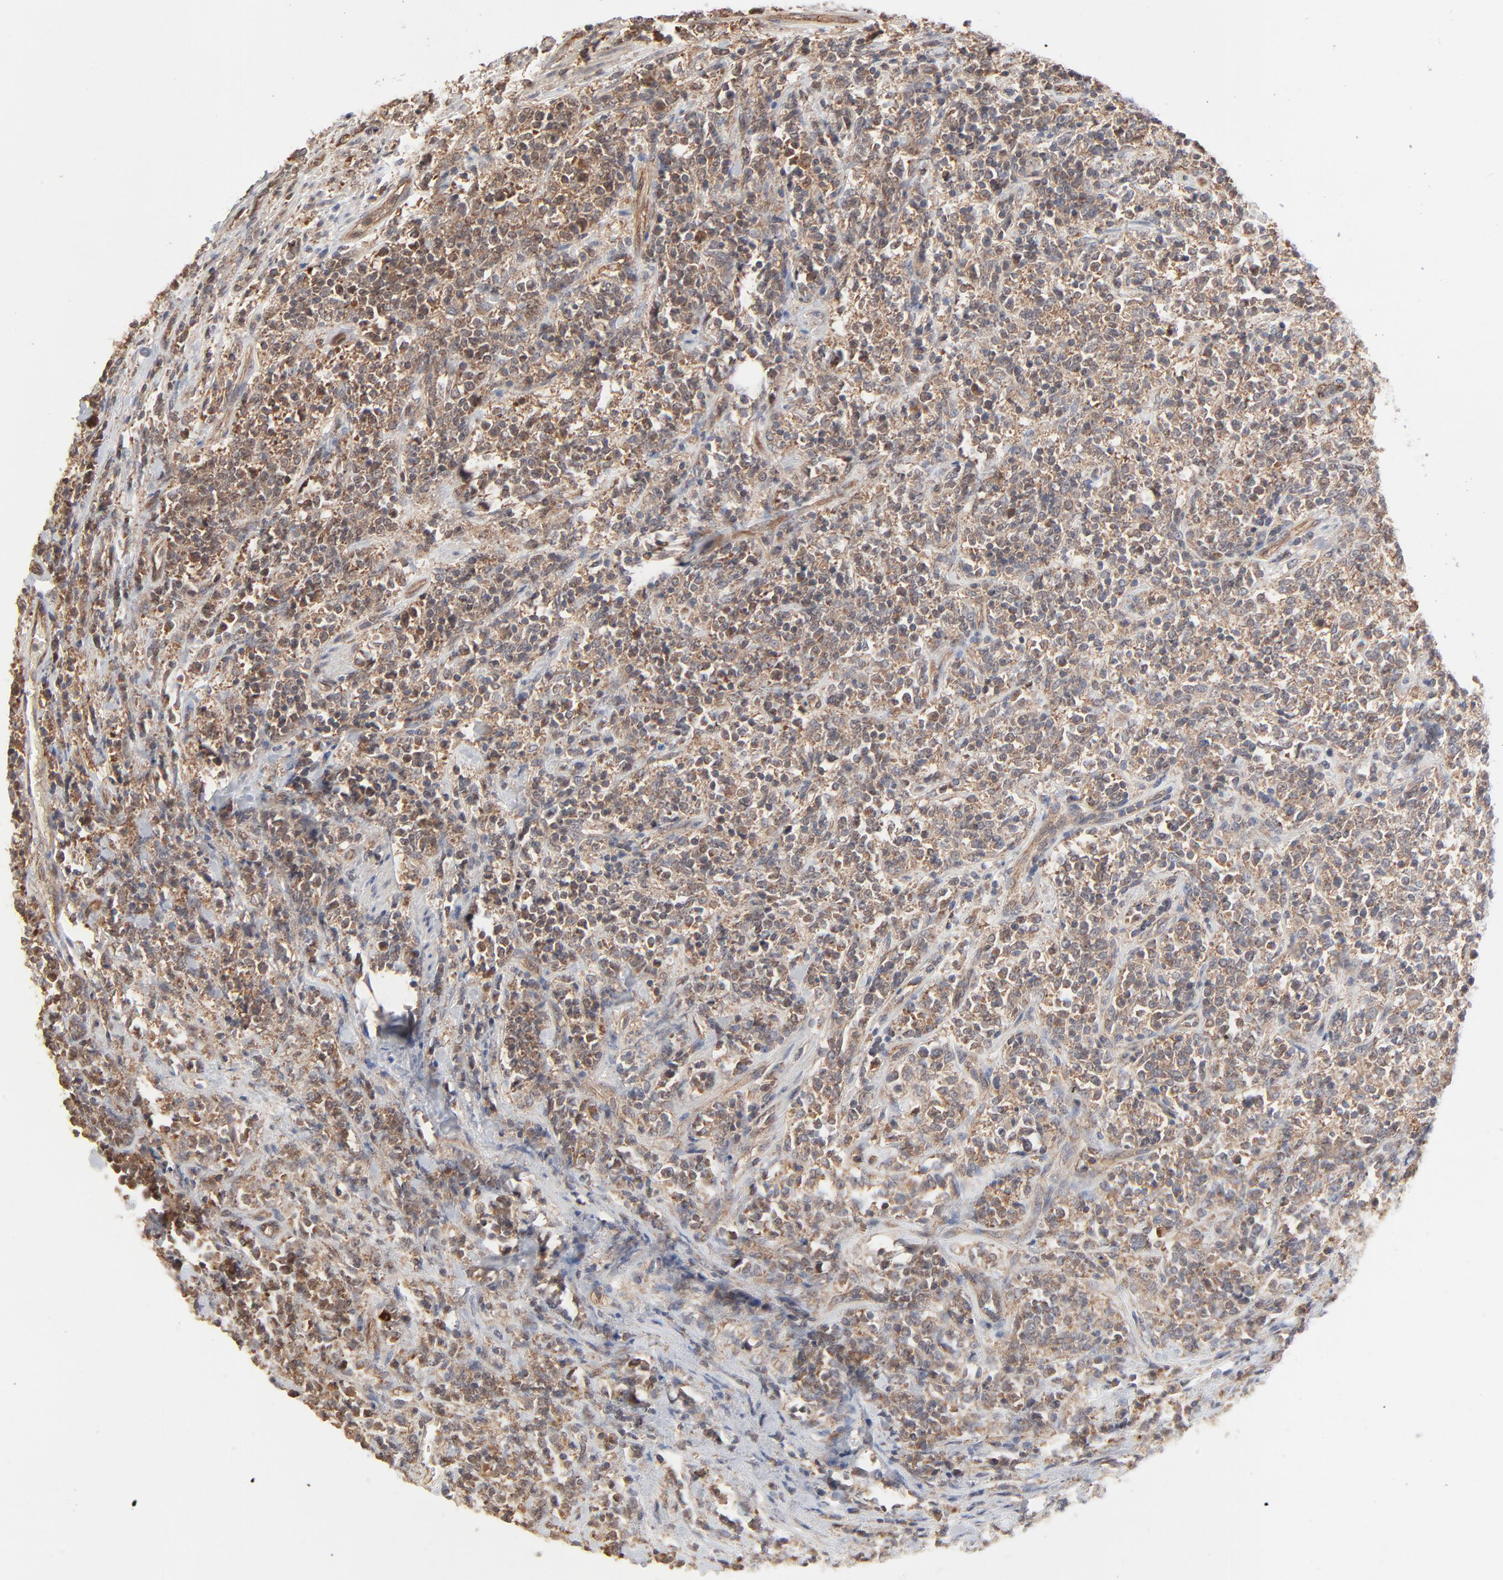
{"staining": {"intensity": "moderate", "quantity": ">75%", "location": "cytoplasmic/membranous"}, "tissue": "lymphoma", "cell_type": "Tumor cells", "image_type": "cancer", "snomed": [{"axis": "morphology", "description": "Malignant lymphoma, non-Hodgkin's type, High grade"}, {"axis": "topography", "description": "Soft tissue"}], "caption": "A brown stain highlights moderate cytoplasmic/membranous expression of a protein in human lymphoma tumor cells.", "gene": "ABLIM3", "patient": {"sex": "male", "age": 18}}